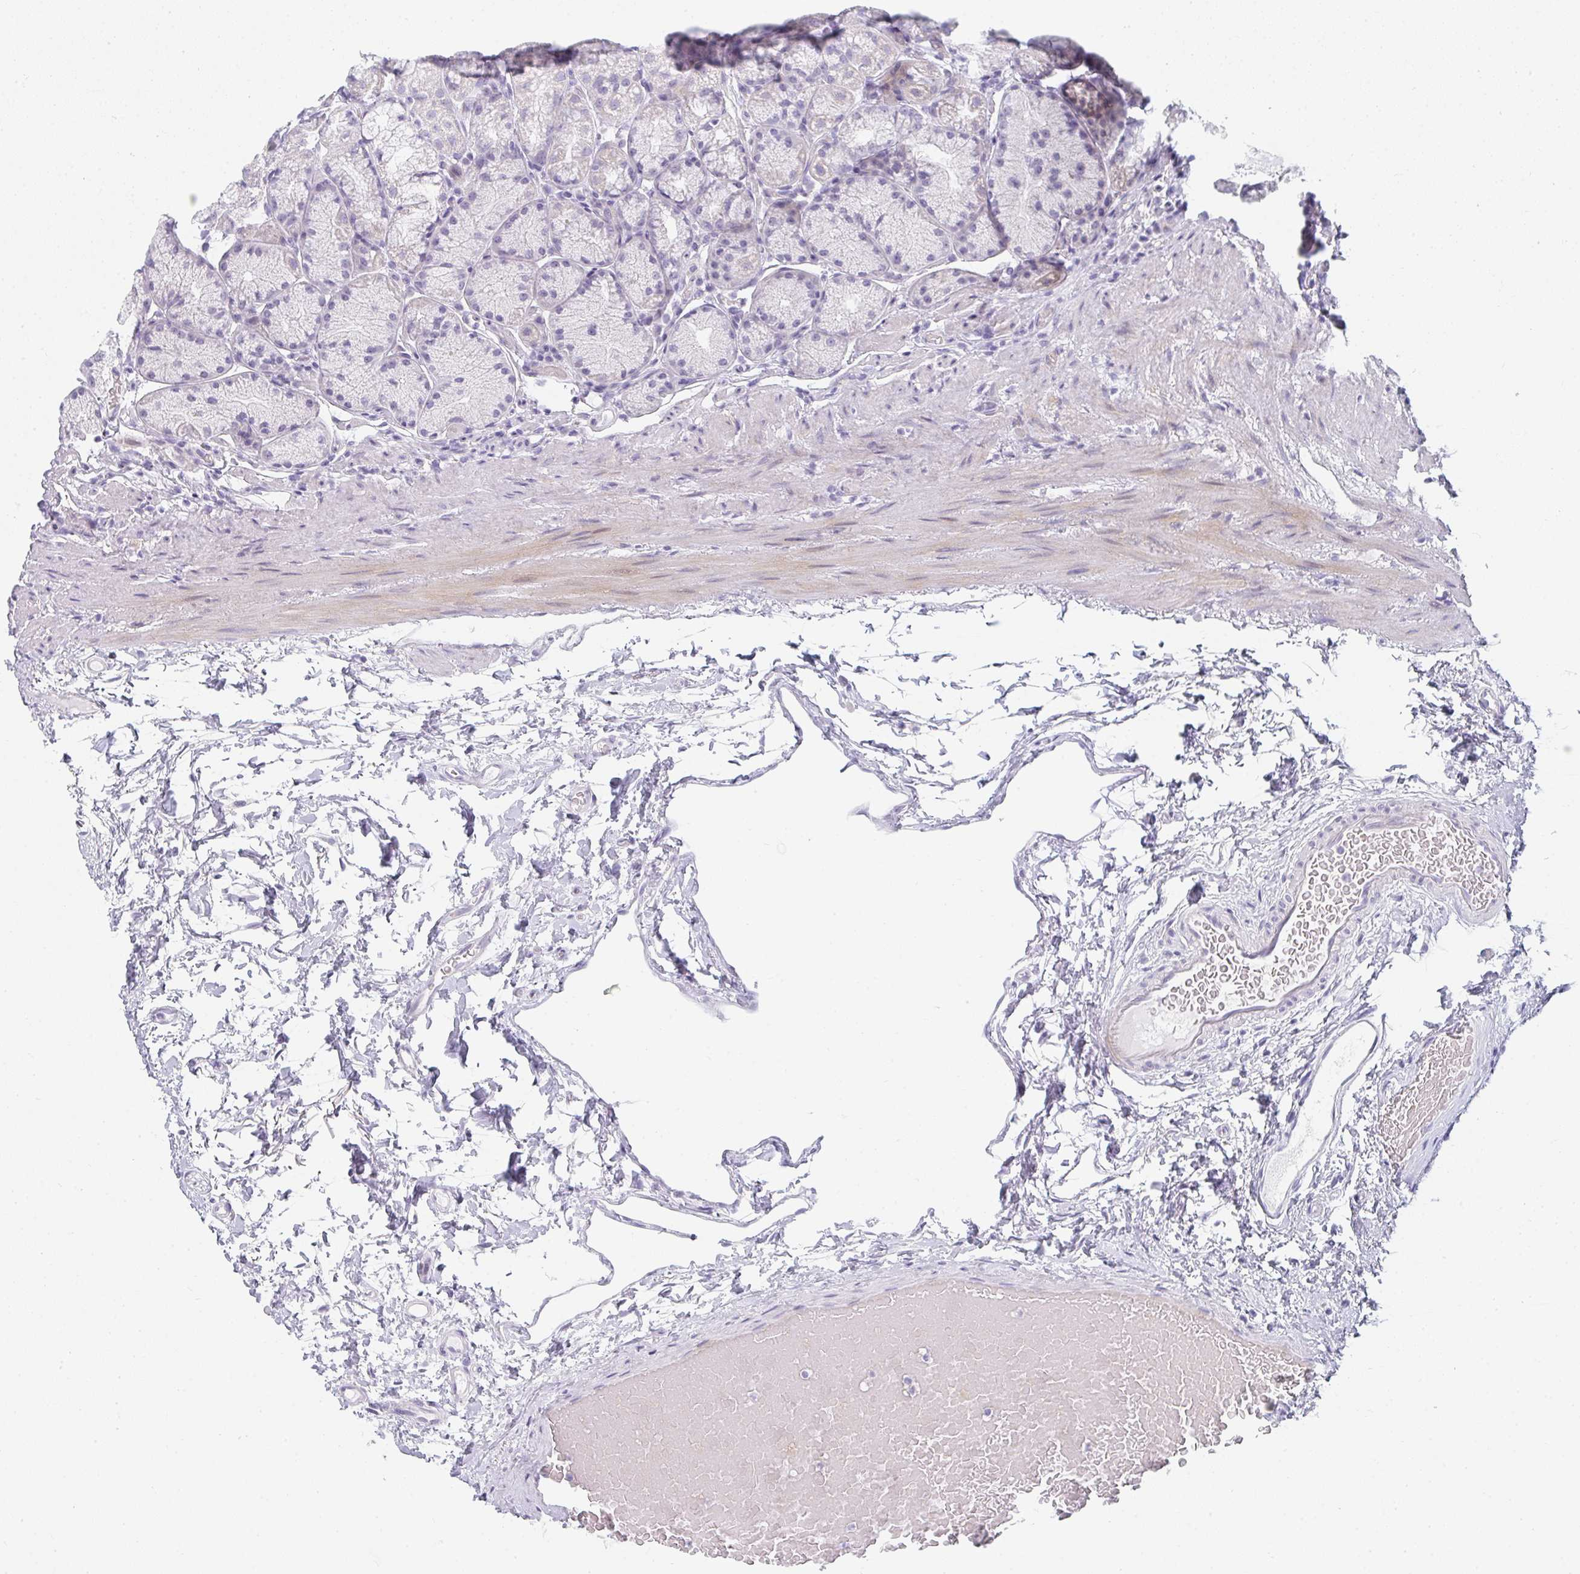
{"staining": {"intensity": "weak", "quantity": "<25%", "location": "cytoplasmic/membranous,nuclear"}, "tissue": "stomach", "cell_type": "Glandular cells", "image_type": "normal", "snomed": [{"axis": "morphology", "description": "Normal tissue, NOS"}, {"axis": "topography", "description": "Stomach, lower"}], "caption": "Immunohistochemistry (IHC) micrograph of normal human stomach stained for a protein (brown), which shows no positivity in glandular cells. The staining is performed using DAB (3,3'-diaminobenzidine) brown chromogen with nuclei counter-stained in using hematoxylin.", "gene": "NEU2", "patient": {"sex": "male", "age": 67}}